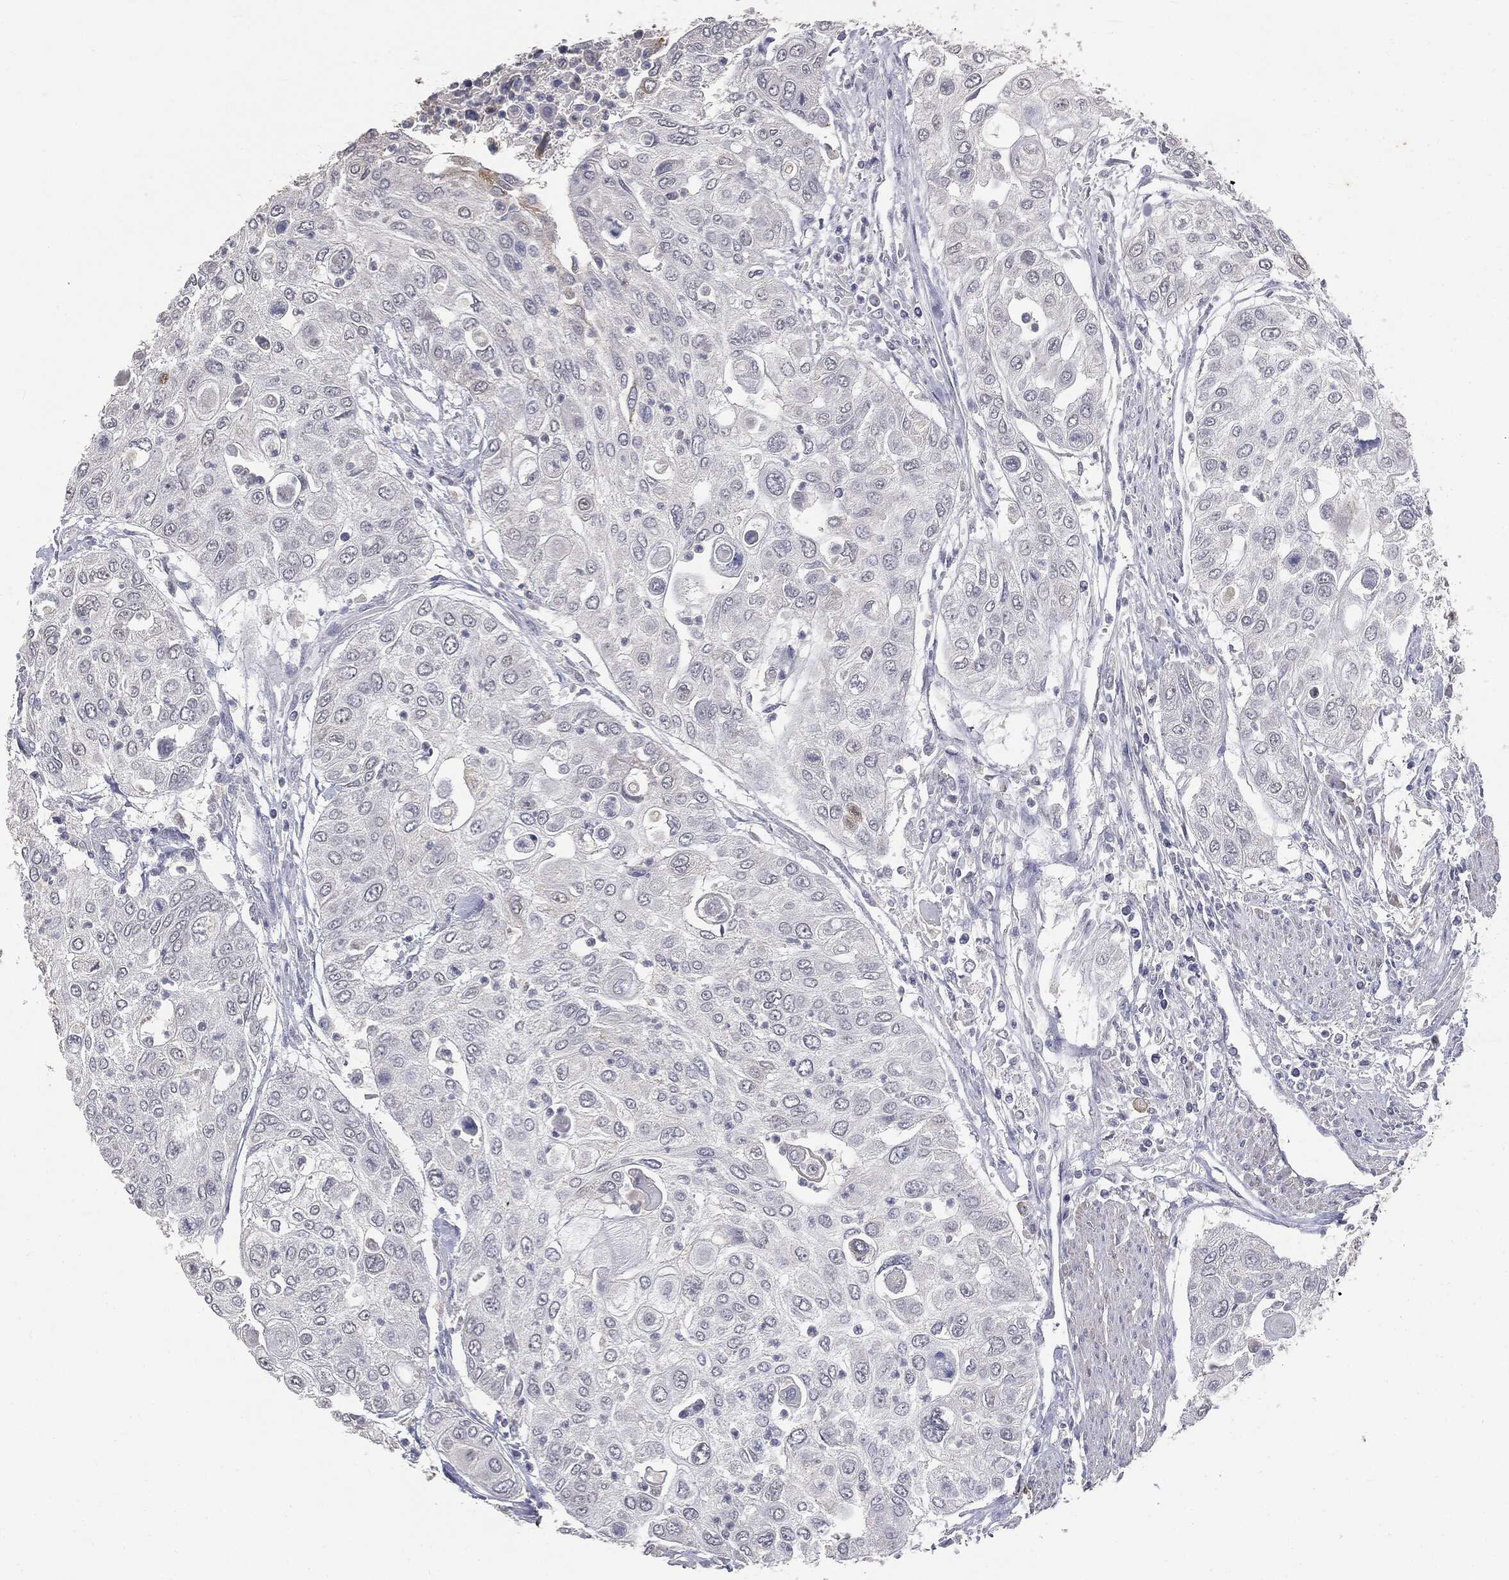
{"staining": {"intensity": "negative", "quantity": "none", "location": "none"}, "tissue": "urothelial cancer", "cell_type": "Tumor cells", "image_type": "cancer", "snomed": [{"axis": "morphology", "description": "Urothelial carcinoma, High grade"}, {"axis": "topography", "description": "Urinary bladder"}], "caption": "This is an immunohistochemistry image of urothelial cancer. There is no positivity in tumor cells.", "gene": "SLC2A2", "patient": {"sex": "female", "age": 79}}